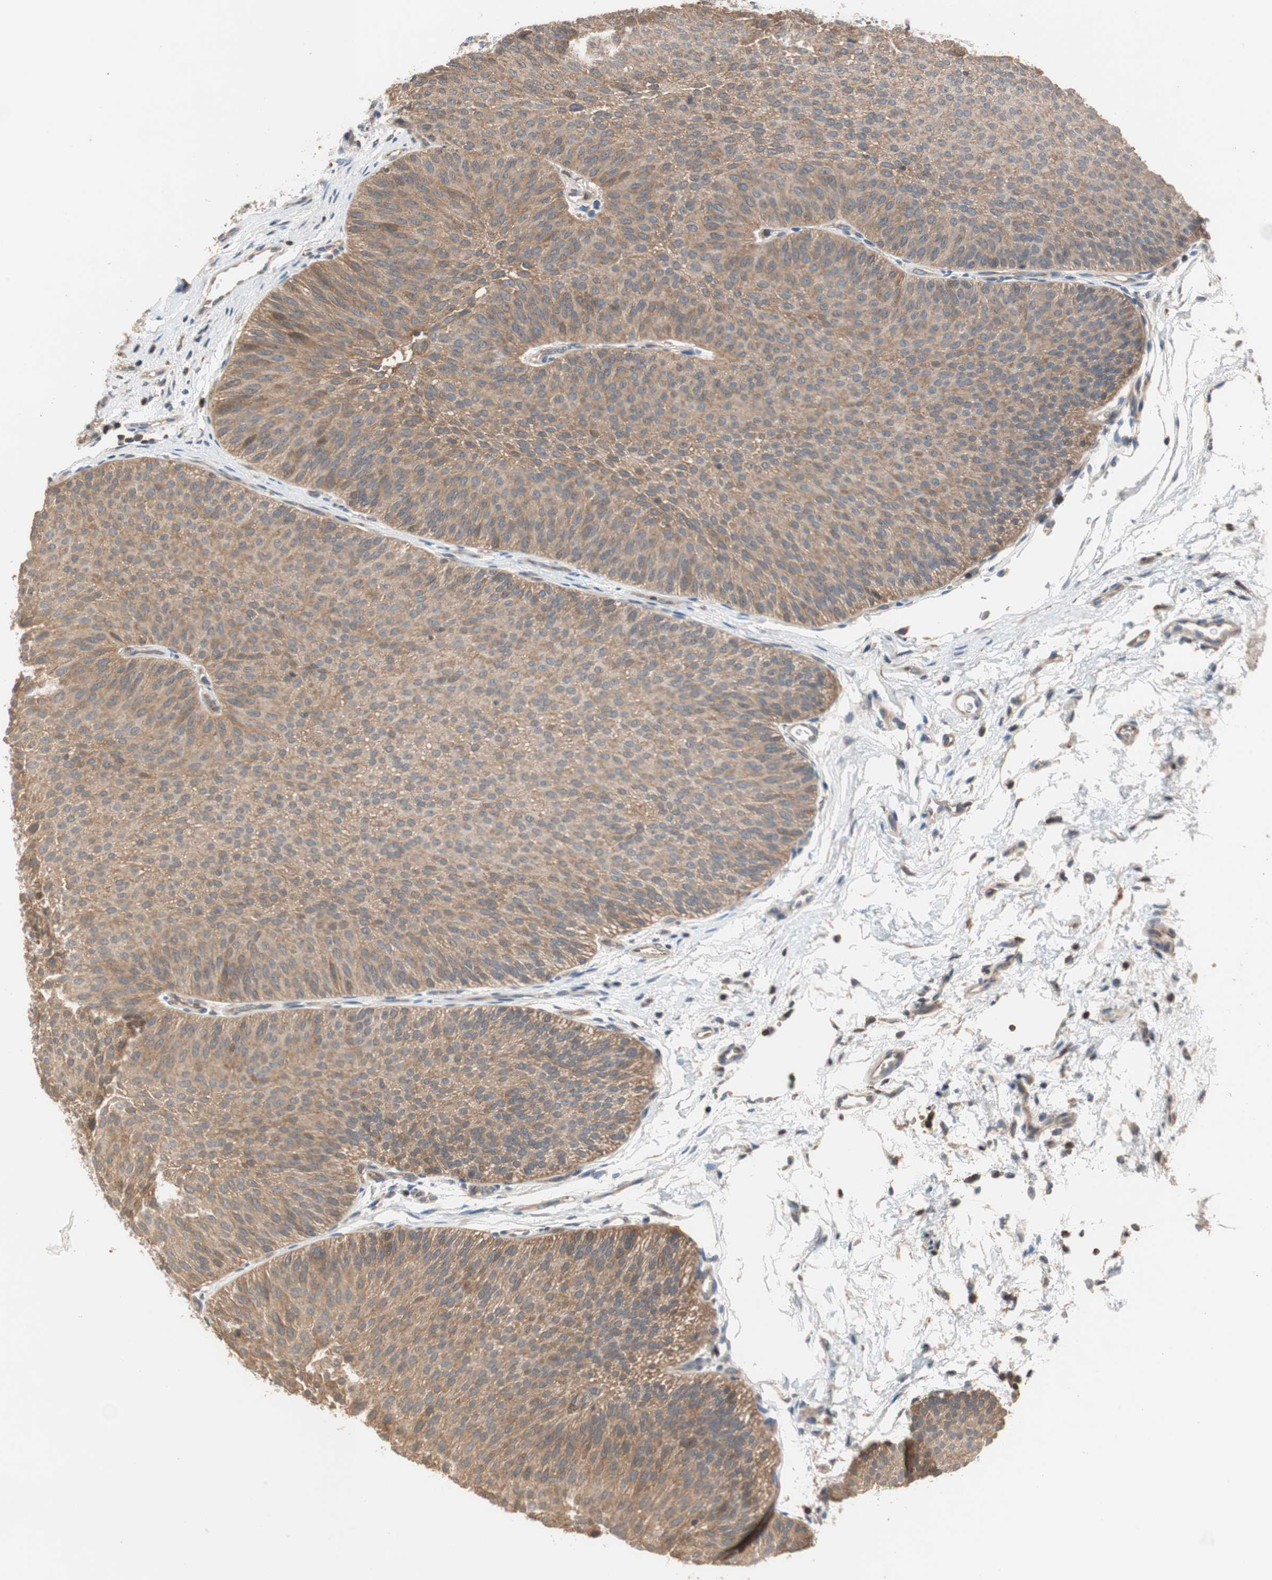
{"staining": {"intensity": "moderate", "quantity": ">75%", "location": "cytoplasmic/membranous"}, "tissue": "urothelial cancer", "cell_type": "Tumor cells", "image_type": "cancer", "snomed": [{"axis": "morphology", "description": "Urothelial carcinoma, Low grade"}, {"axis": "topography", "description": "Urinary bladder"}], "caption": "An image of human urothelial cancer stained for a protein displays moderate cytoplasmic/membranous brown staining in tumor cells.", "gene": "MAP4K2", "patient": {"sex": "female", "age": 60}}